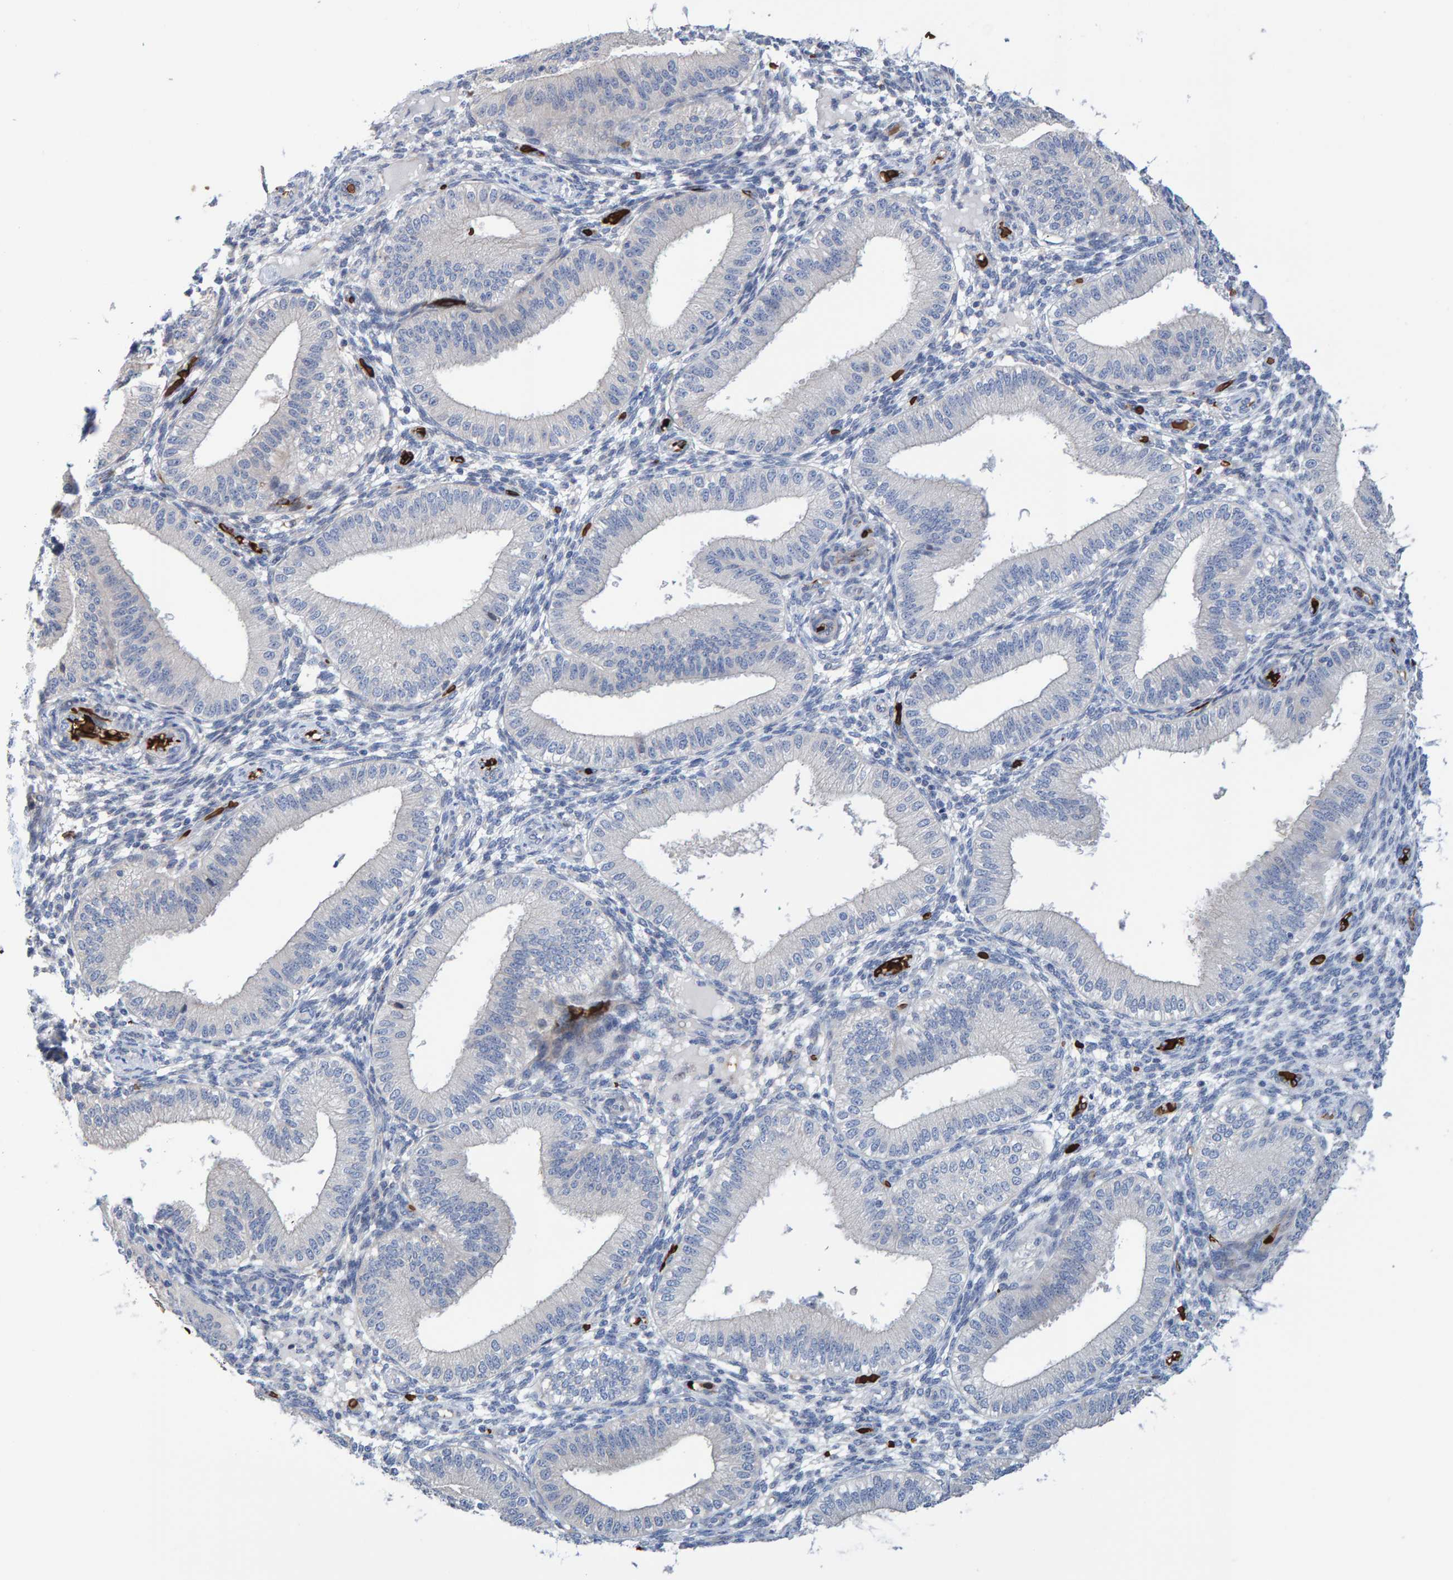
{"staining": {"intensity": "negative", "quantity": "none", "location": "none"}, "tissue": "endometrium", "cell_type": "Cells in endometrial stroma", "image_type": "normal", "snomed": [{"axis": "morphology", "description": "Normal tissue, NOS"}, {"axis": "topography", "description": "Endometrium"}], "caption": "This is an immunohistochemistry photomicrograph of unremarkable endometrium. There is no staining in cells in endometrial stroma.", "gene": "VPS9D1", "patient": {"sex": "female", "age": 39}}